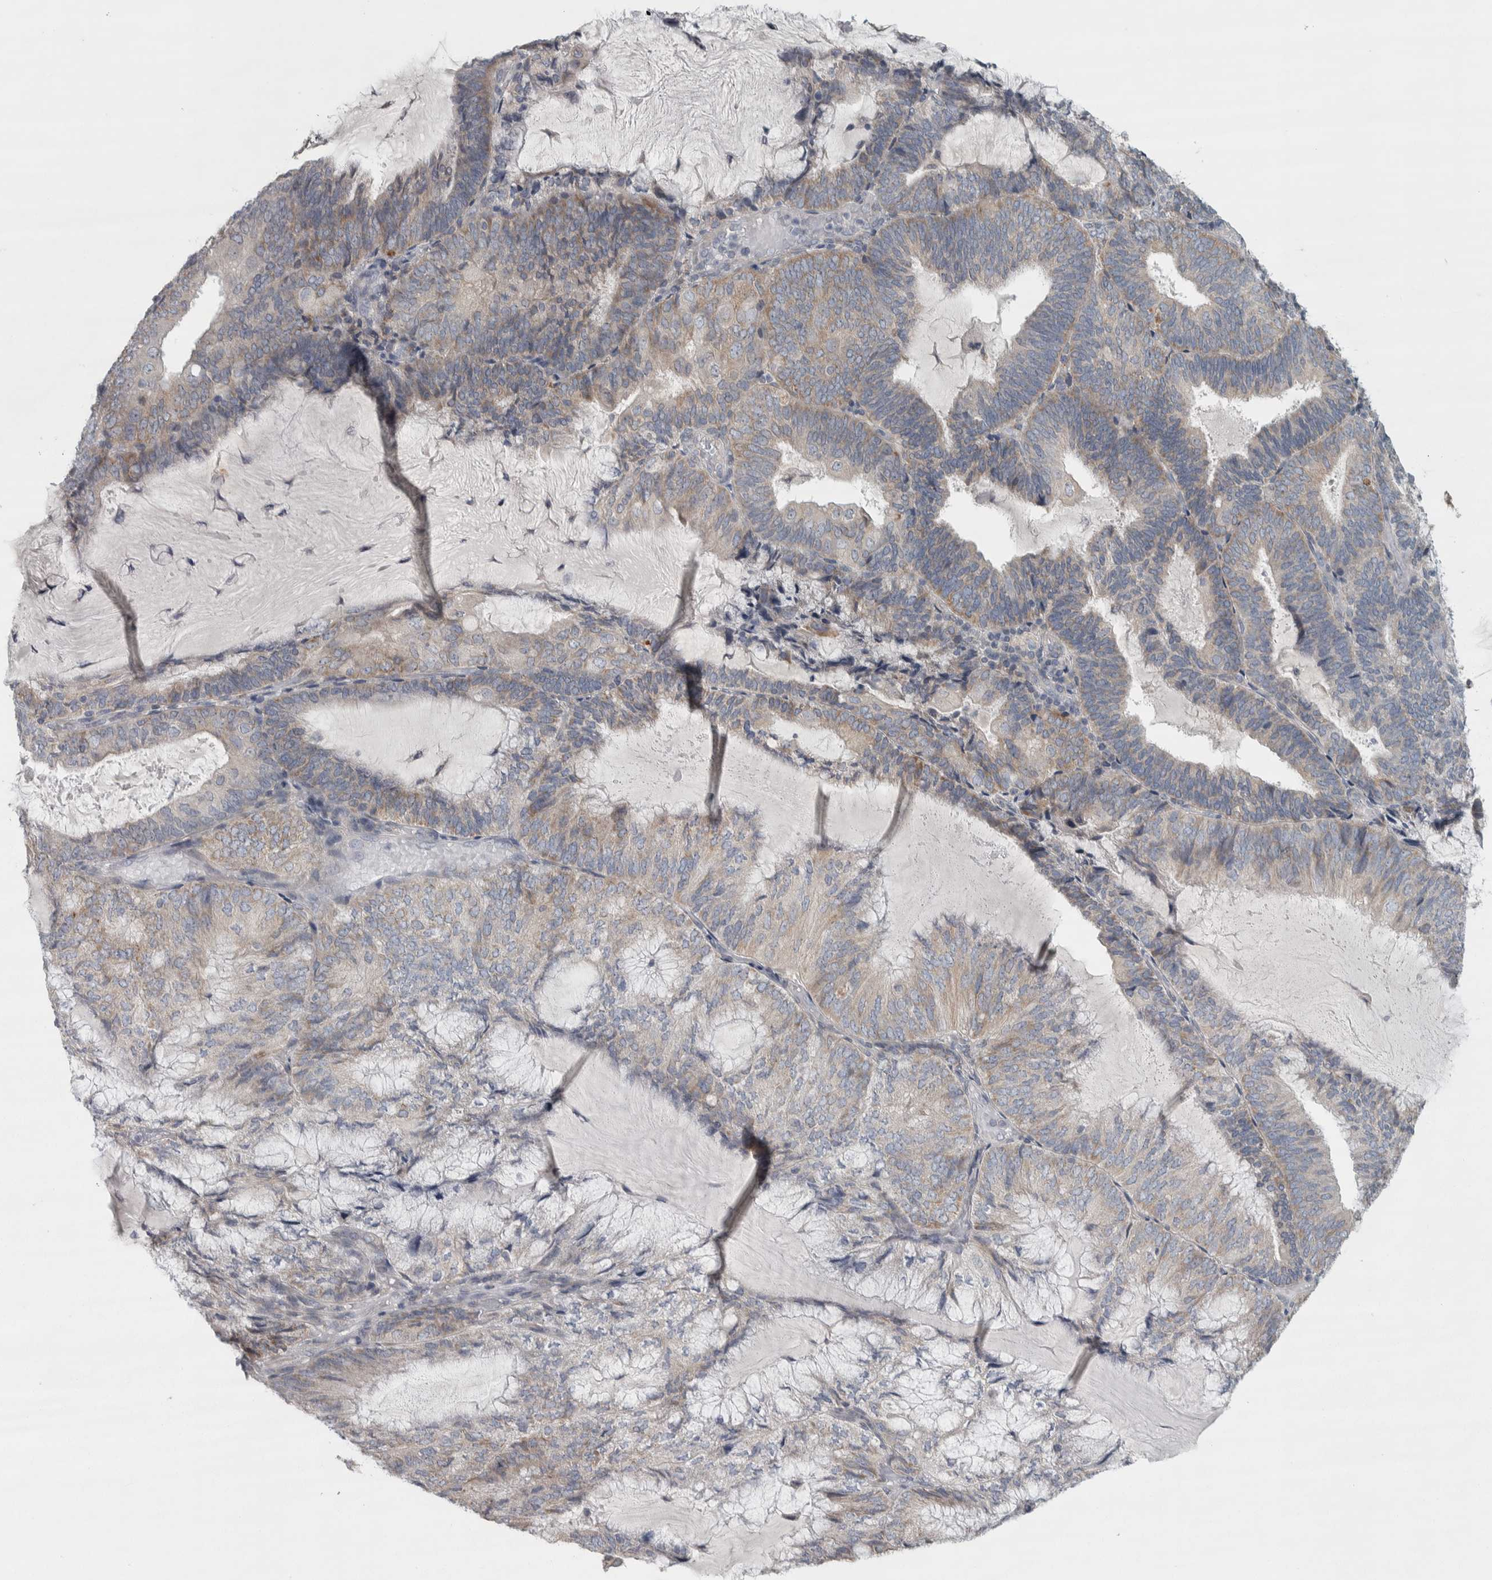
{"staining": {"intensity": "weak", "quantity": ">75%", "location": "cytoplasmic/membranous"}, "tissue": "endometrial cancer", "cell_type": "Tumor cells", "image_type": "cancer", "snomed": [{"axis": "morphology", "description": "Adenocarcinoma, NOS"}, {"axis": "topography", "description": "Endometrium"}], "caption": "Immunohistochemical staining of human endometrial cancer (adenocarcinoma) demonstrates low levels of weak cytoplasmic/membranous protein expression in about >75% of tumor cells.", "gene": "SIGMAR1", "patient": {"sex": "female", "age": 81}}